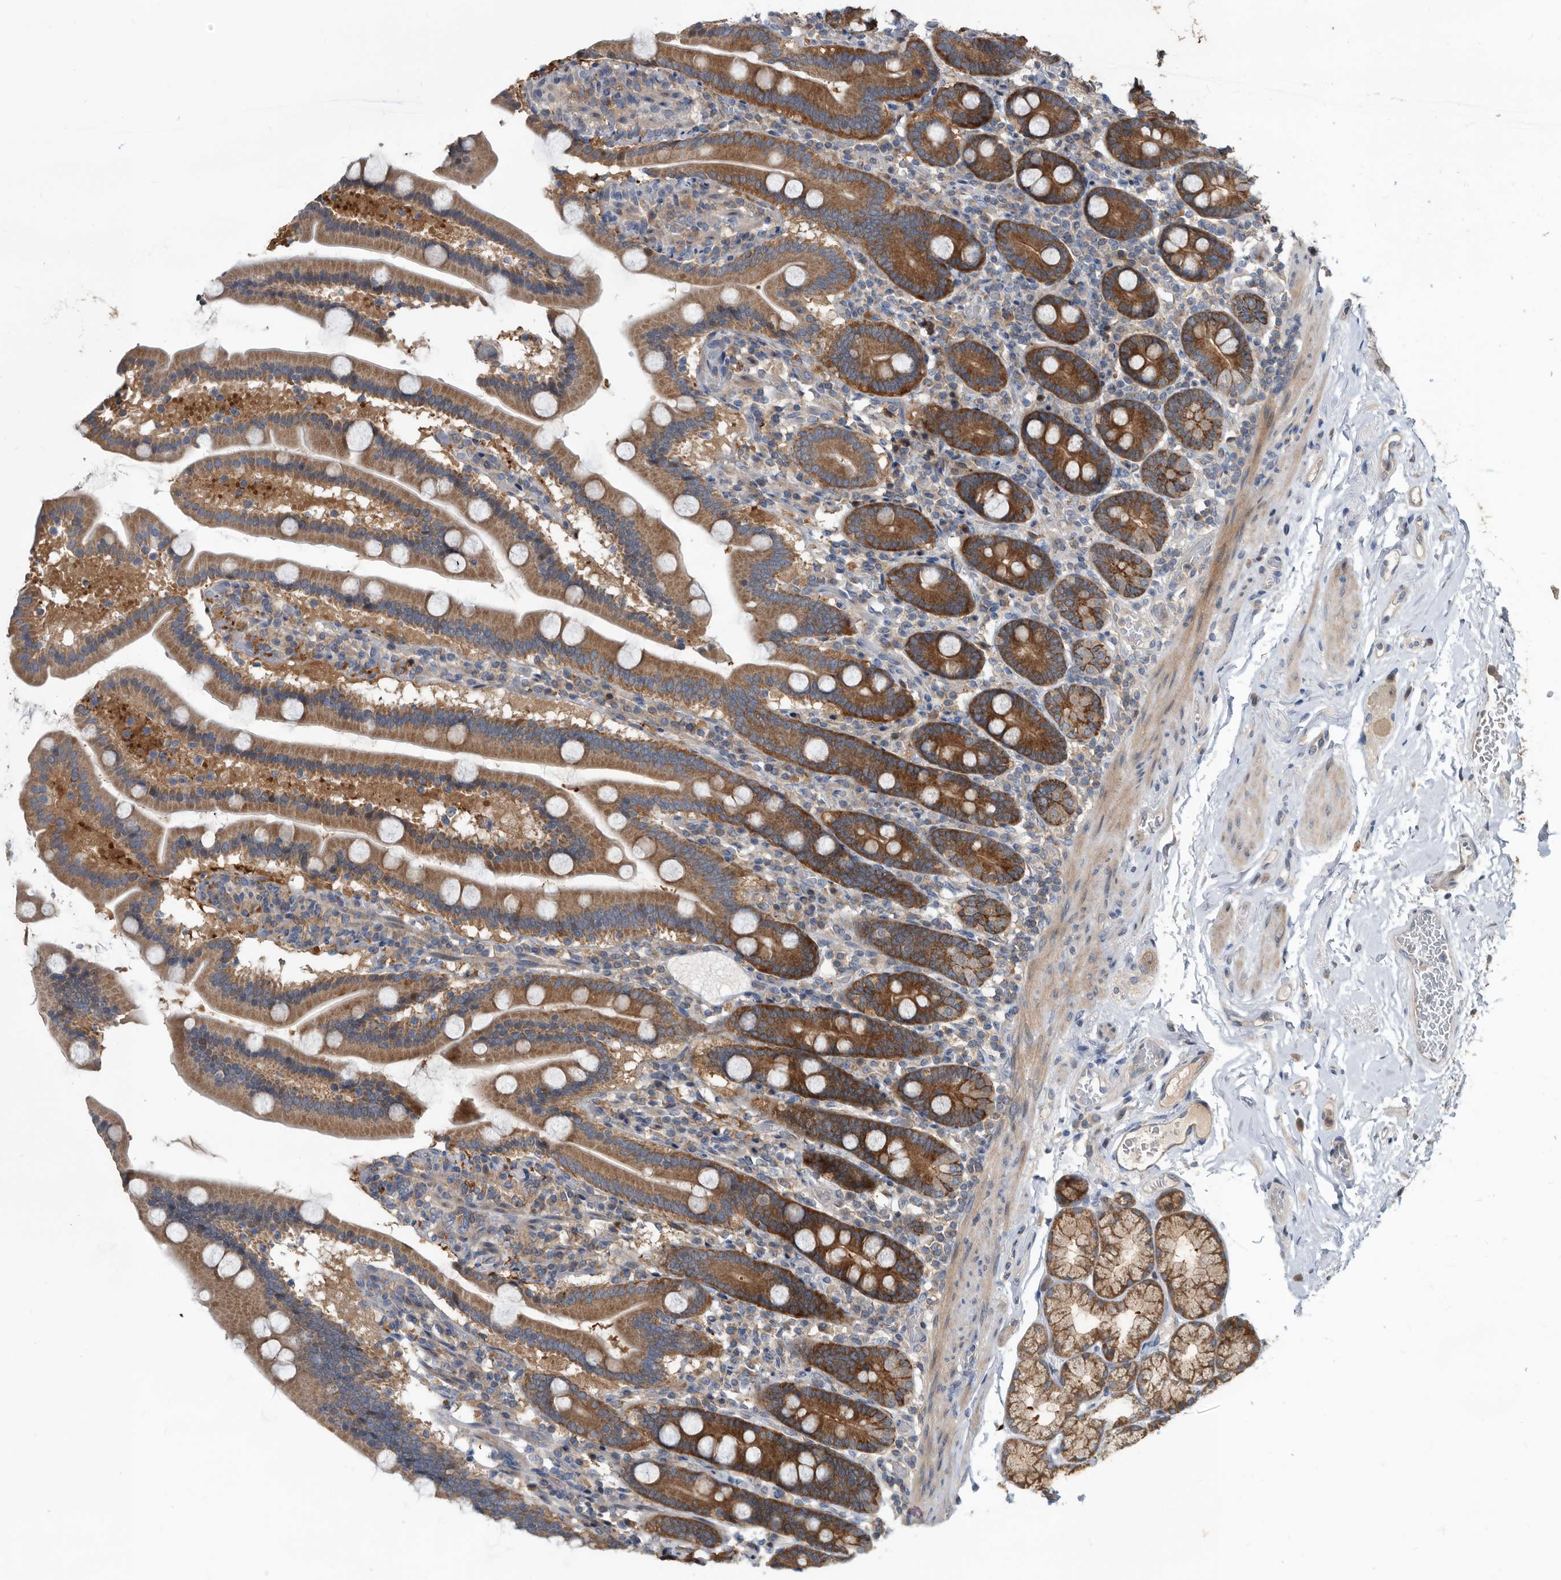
{"staining": {"intensity": "strong", "quantity": ">75%", "location": "cytoplasmic/membranous"}, "tissue": "duodenum", "cell_type": "Glandular cells", "image_type": "normal", "snomed": [{"axis": "morphology", "description": "Normal tissue, NOS"}, {"axis": "topography", "description": "Duodenum"}], "caption": "Immunohistochemistry (IHC) of benign human duodenum demonstrates high levels of strong cytoplasmic/membranous expression in about >75% of glandular cells.", "gene": "APEH", "patient": {"sex": "male", "age": 55}}